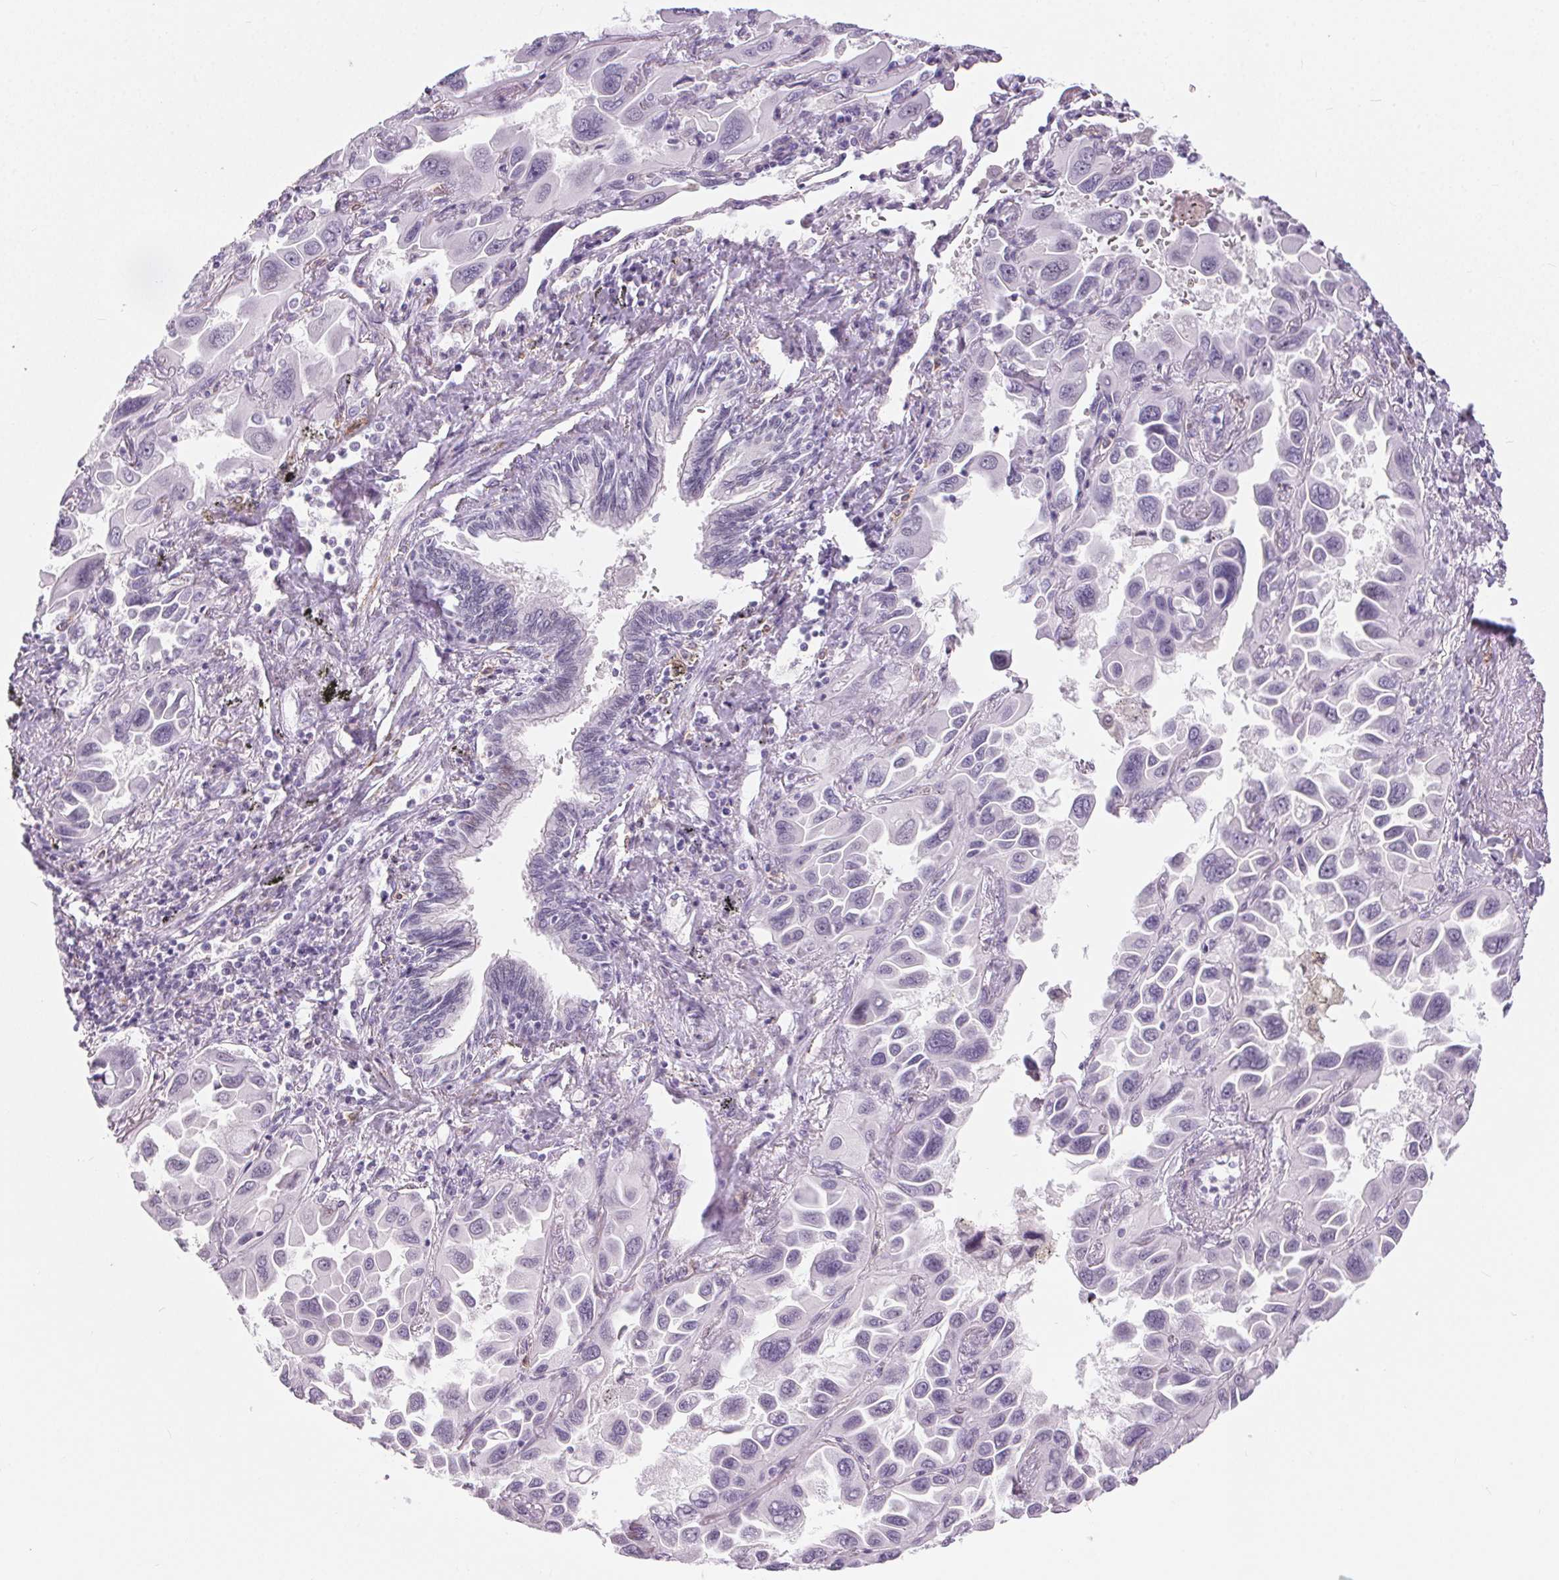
{"staining": {"intensity": "negative", "quantity": "none", "location": "none"}, "tissue": "lung cancer", "cell_type": "Tumor cells", "image_type": "cancer", "snomed": [{"axis": "morphology", "description": "Adenocarcinoma, NOS"}, {"axis": "topography", "description": "Lung"}], "caption": "This is an immunohistochemistry (IHC) photomicrograph of lung adenocarcinoma. There is no staining in tumor cells.", "gene": "CADPS", "patient": {"sex": "male", "age": 64}}